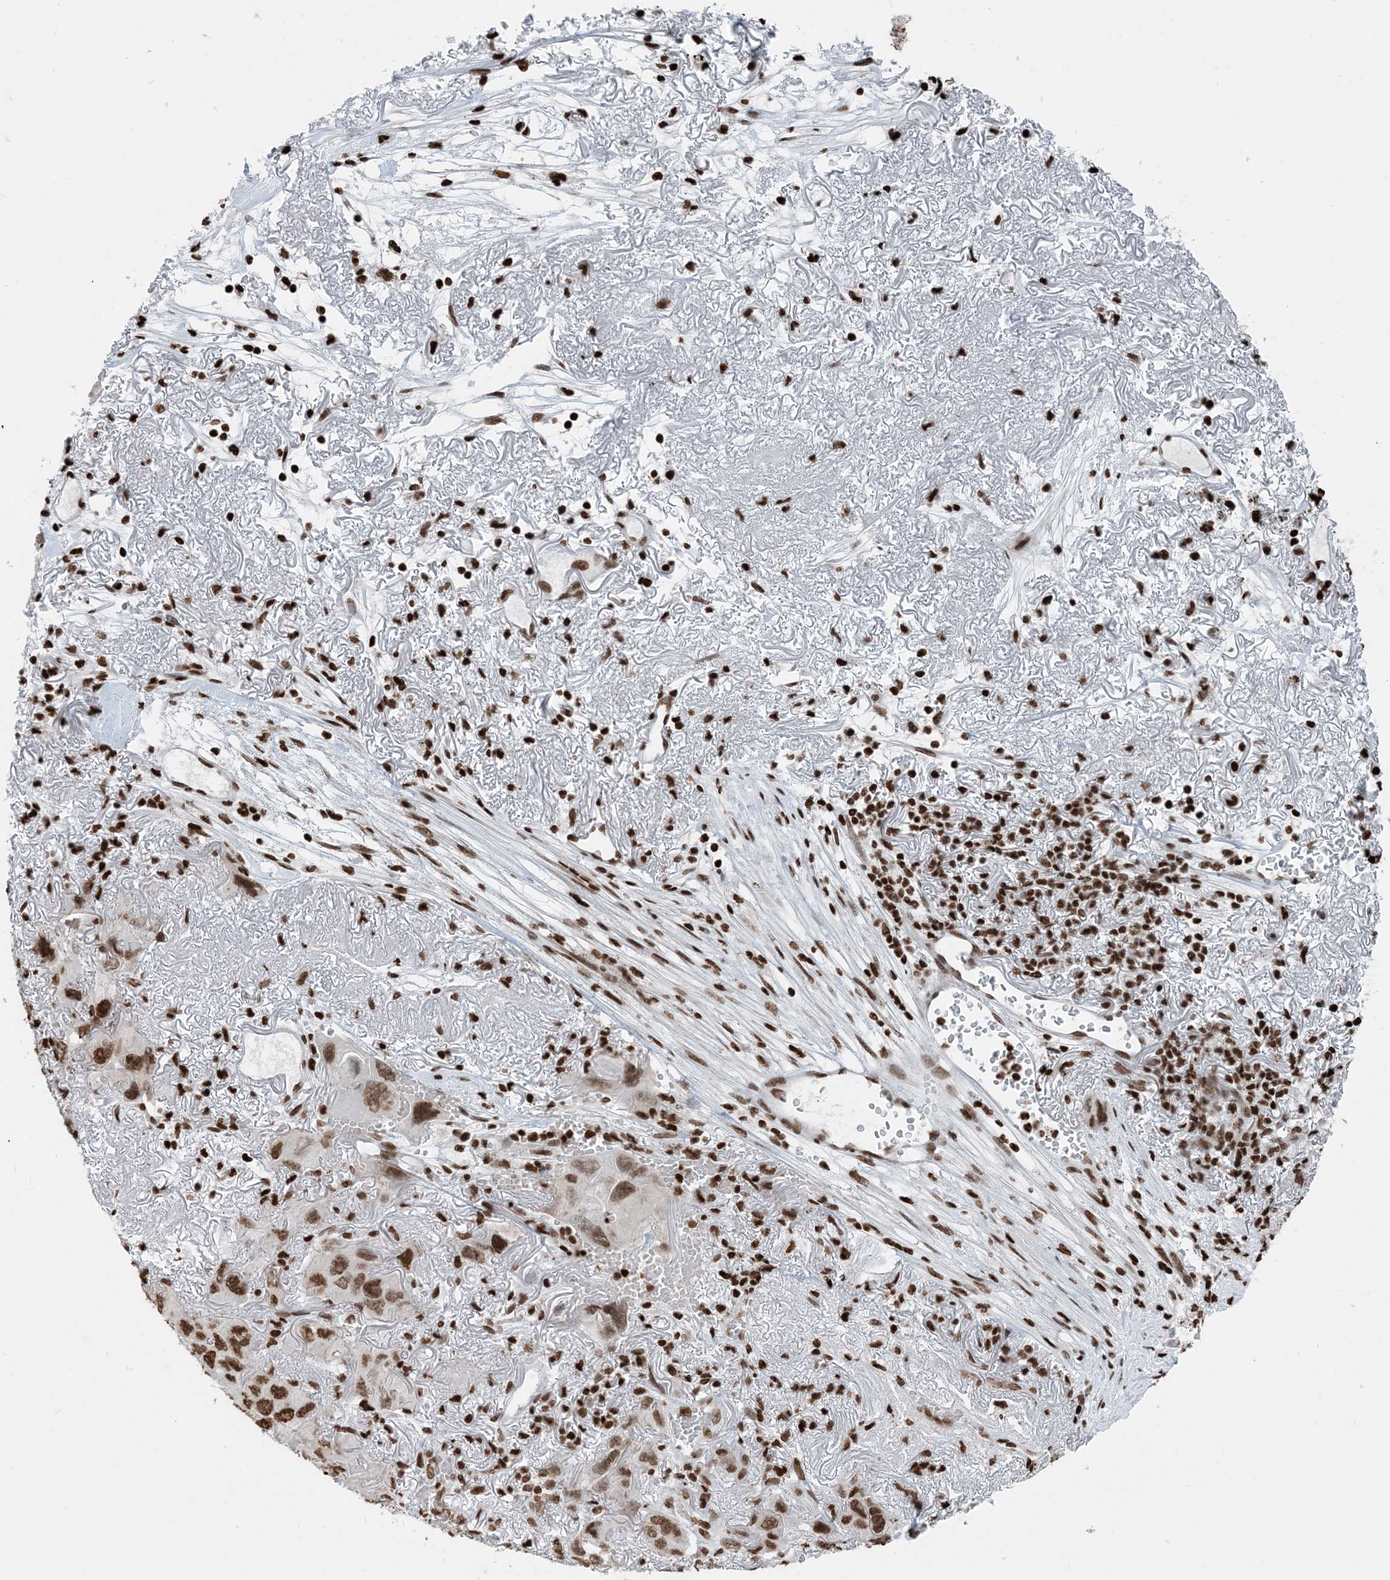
{"staining": {"intensity": "moderate", "quantity": ">75%", "location": "nuclear"}, "tissue": "lung cancer", "cell_type": "Tumor cells", "image_type": "cancer", "snomed": [{"axis": "morphology", "description": "Squamous cell carcinoma, NOS"}, {"axis": "topography", "description": "Lung"}], "caption": "Lung cancer (squamous cell carcinoma) stained with DAB (3,3'-diaminobenzidine) immunohistochemistry (IHC) demonstrates medium levels of moderate nuclear staining in about >75% of tumor cells.", "gene": "H3-3B", "patient": {"sex": "female", "age": 73}}